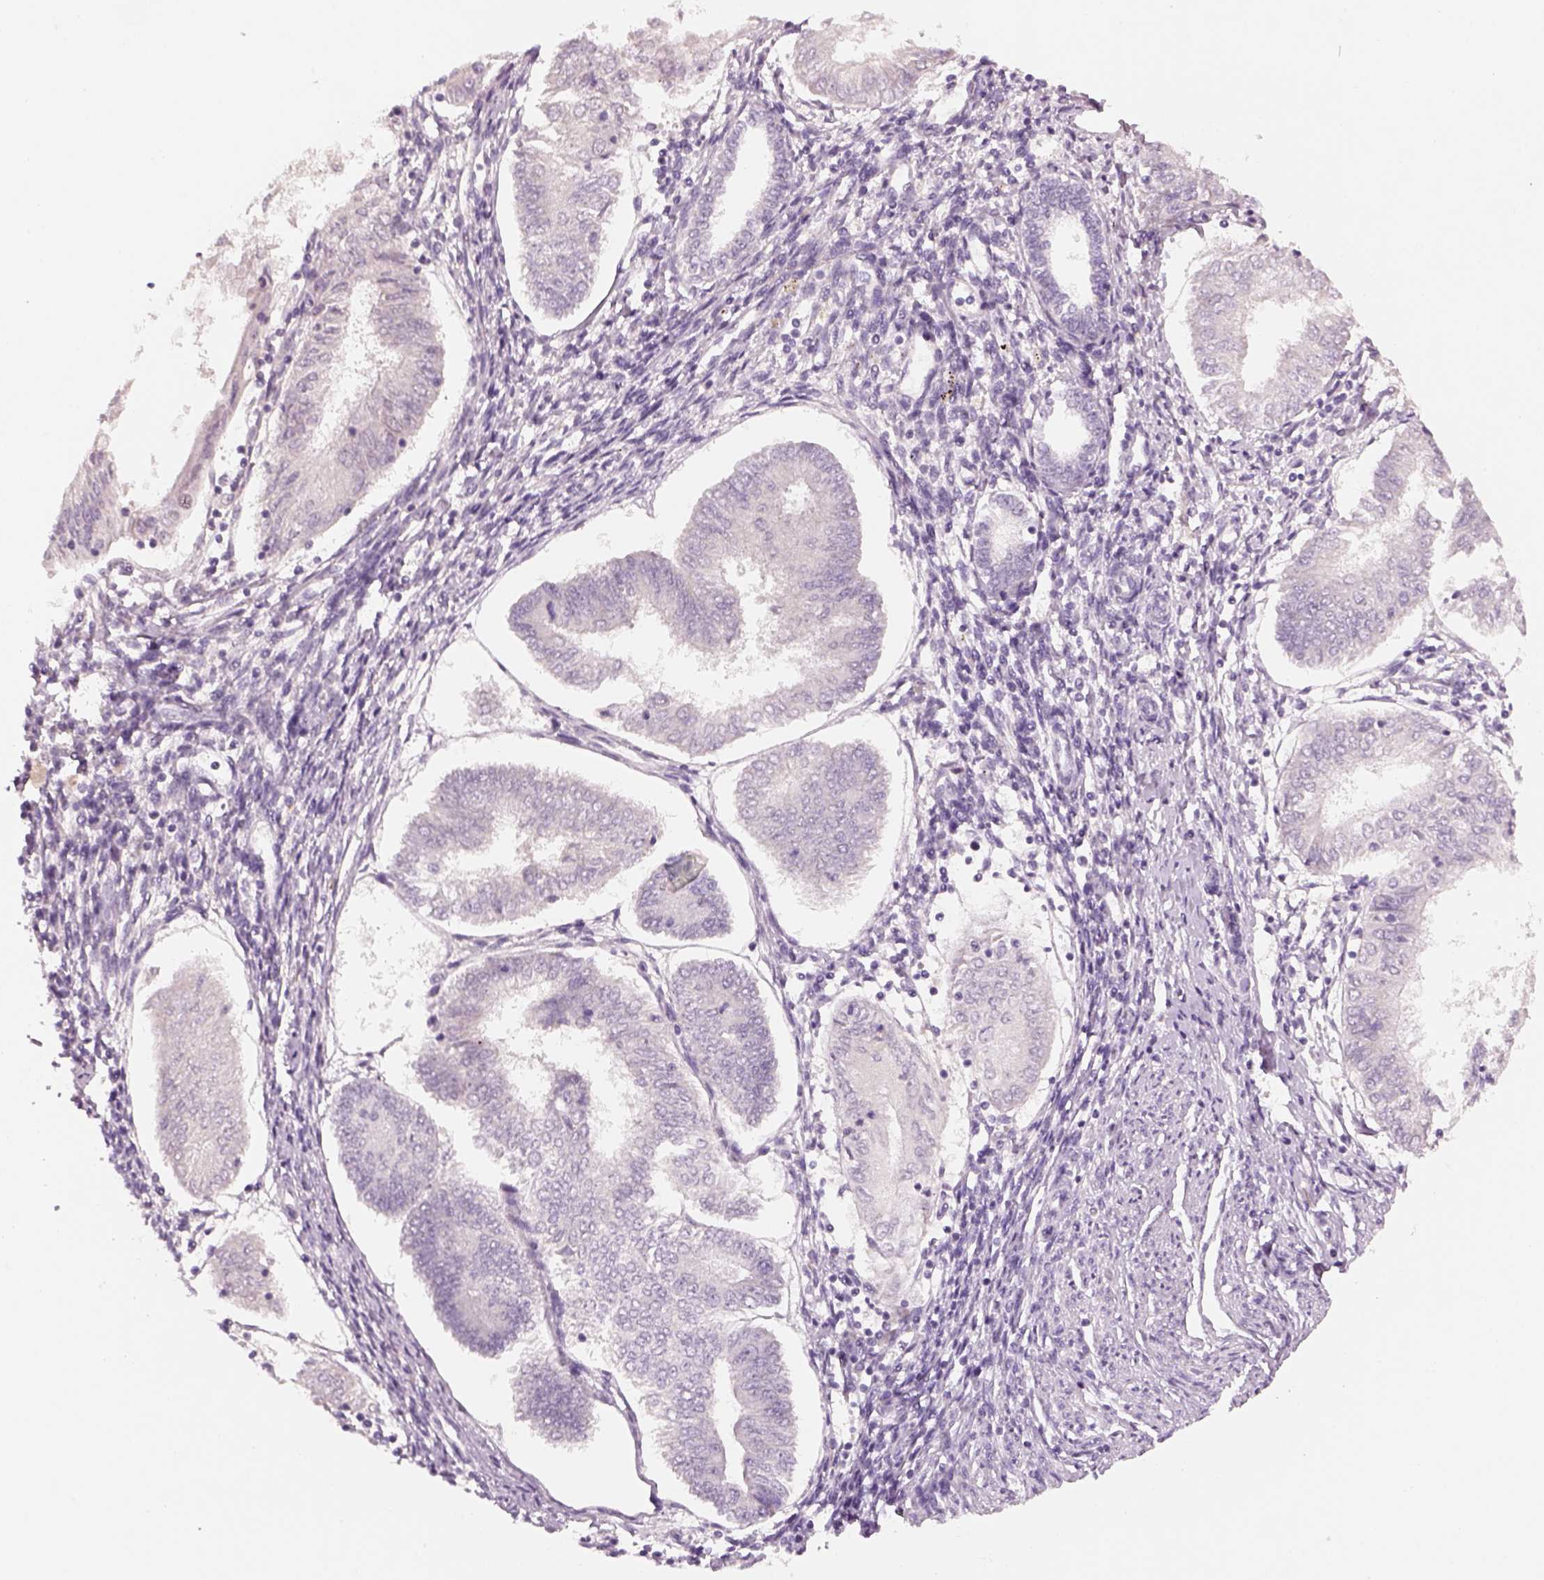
{"staining": {"intensity": "negative", "quantity": "none", "location": "none"}, "tissue": "endometrial cancer", "cell_type": "Tumor cells", "image_type": "cancer", "snomed": [{"axis": "morphology", "description": "Adenocarcinoma, NOS"}, {"axis": "topography", "description": "Endometrium"}], "caption": "Endometrial cancer was stained to show a protein in brown. There is no significant positivity in tumor cells.", "gene": "PENK", "patient": {"sex": "female", "age": 68}}